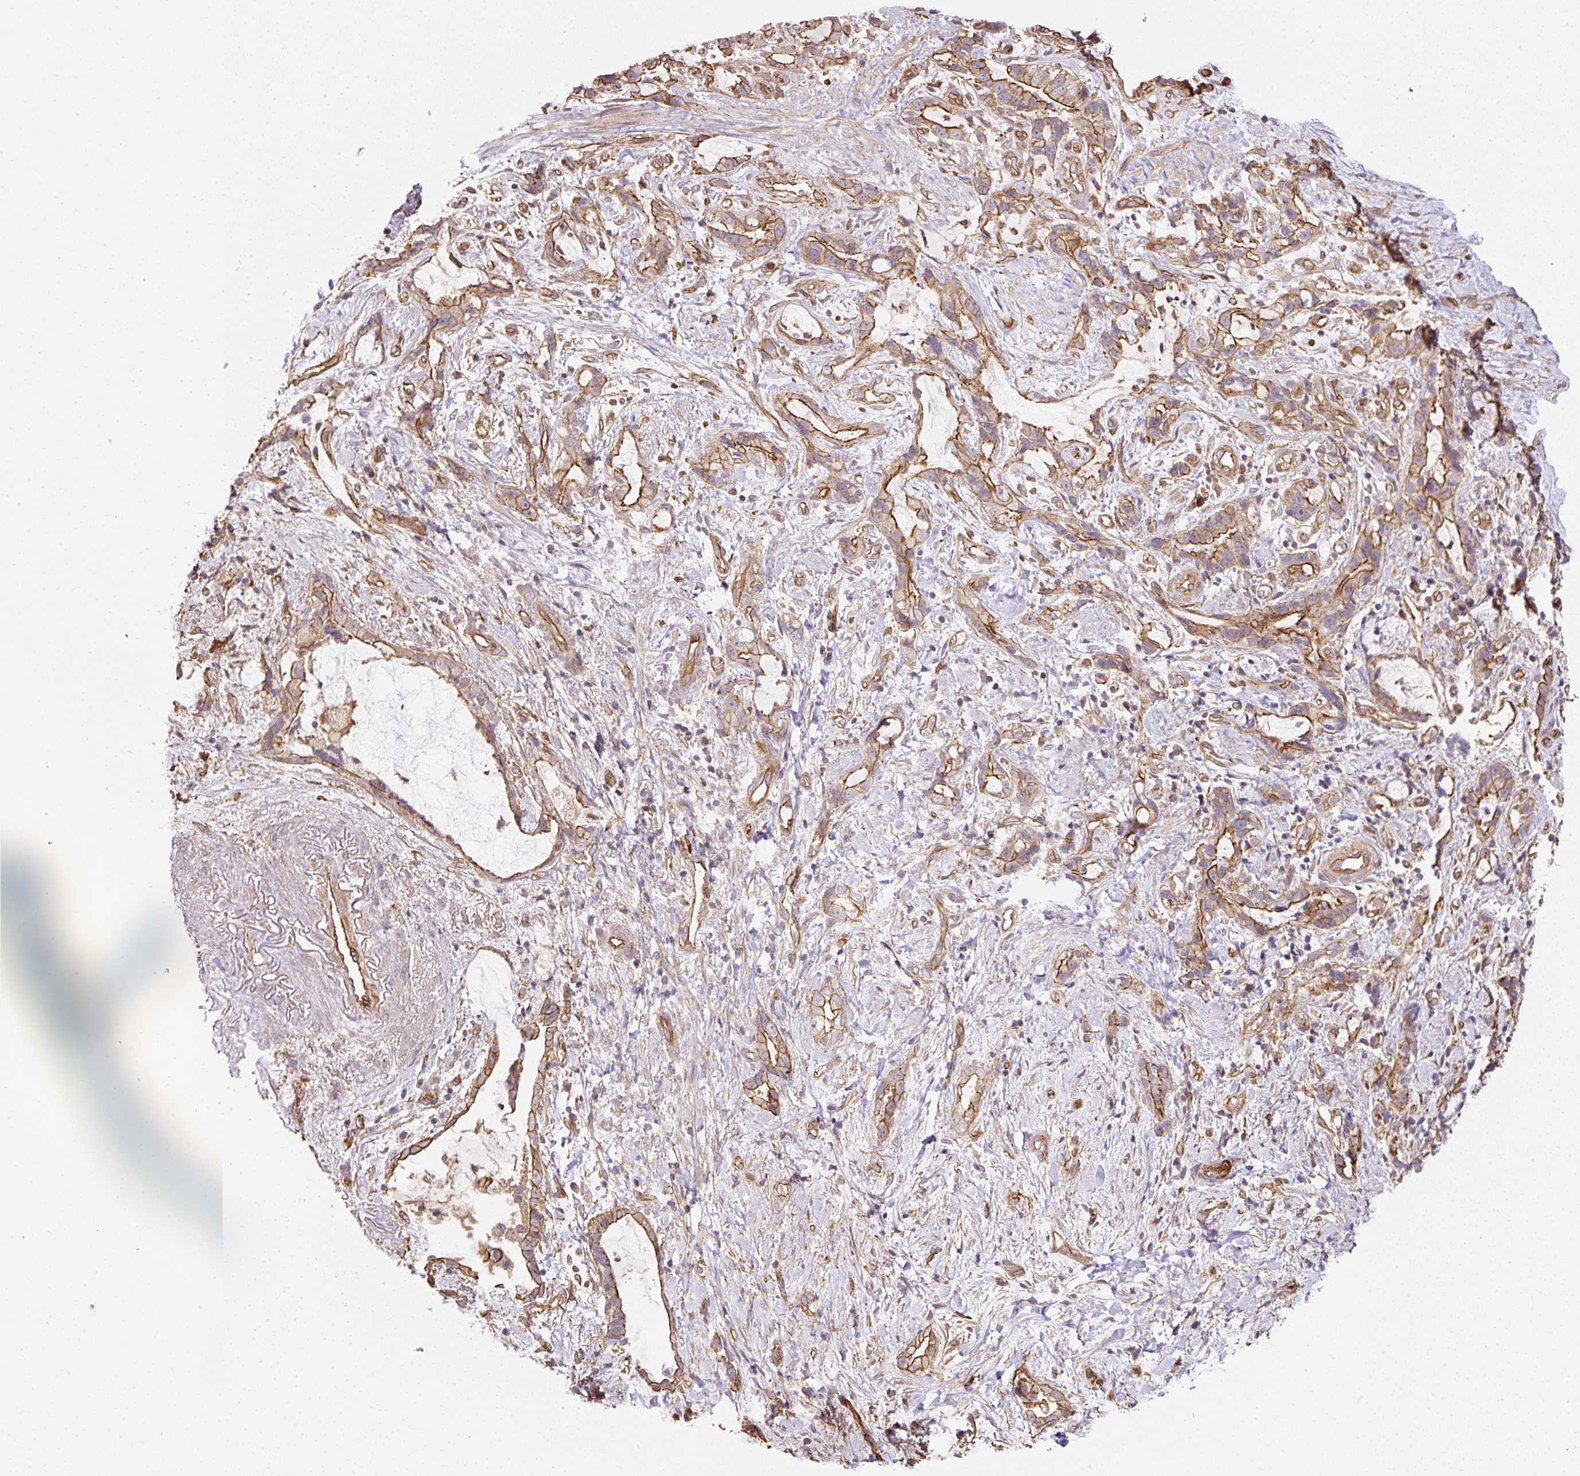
{"staining": {"intensity": "moderate", "quantity": ">75%", "location": "cytoplasmic/membranous"}, "tissue": "stomach cancer", "cell_type": "Tumor cells", "image_type": "cancer", "snomed": [{"axis": "morphology", "description": "Adenocarcinoma, NOS"}, {"axis": "topography", "description": "Stomach"}], "caption": "Moderate cytoplasmic/membranous positivity for a protein is seen in about >75% of tumor cells of stomach cancer (adenocarcinoma) using immunohistochemistry (IHC).", "gene": "B3GALT5", "patient": {"sex": "male", "age": 55}}